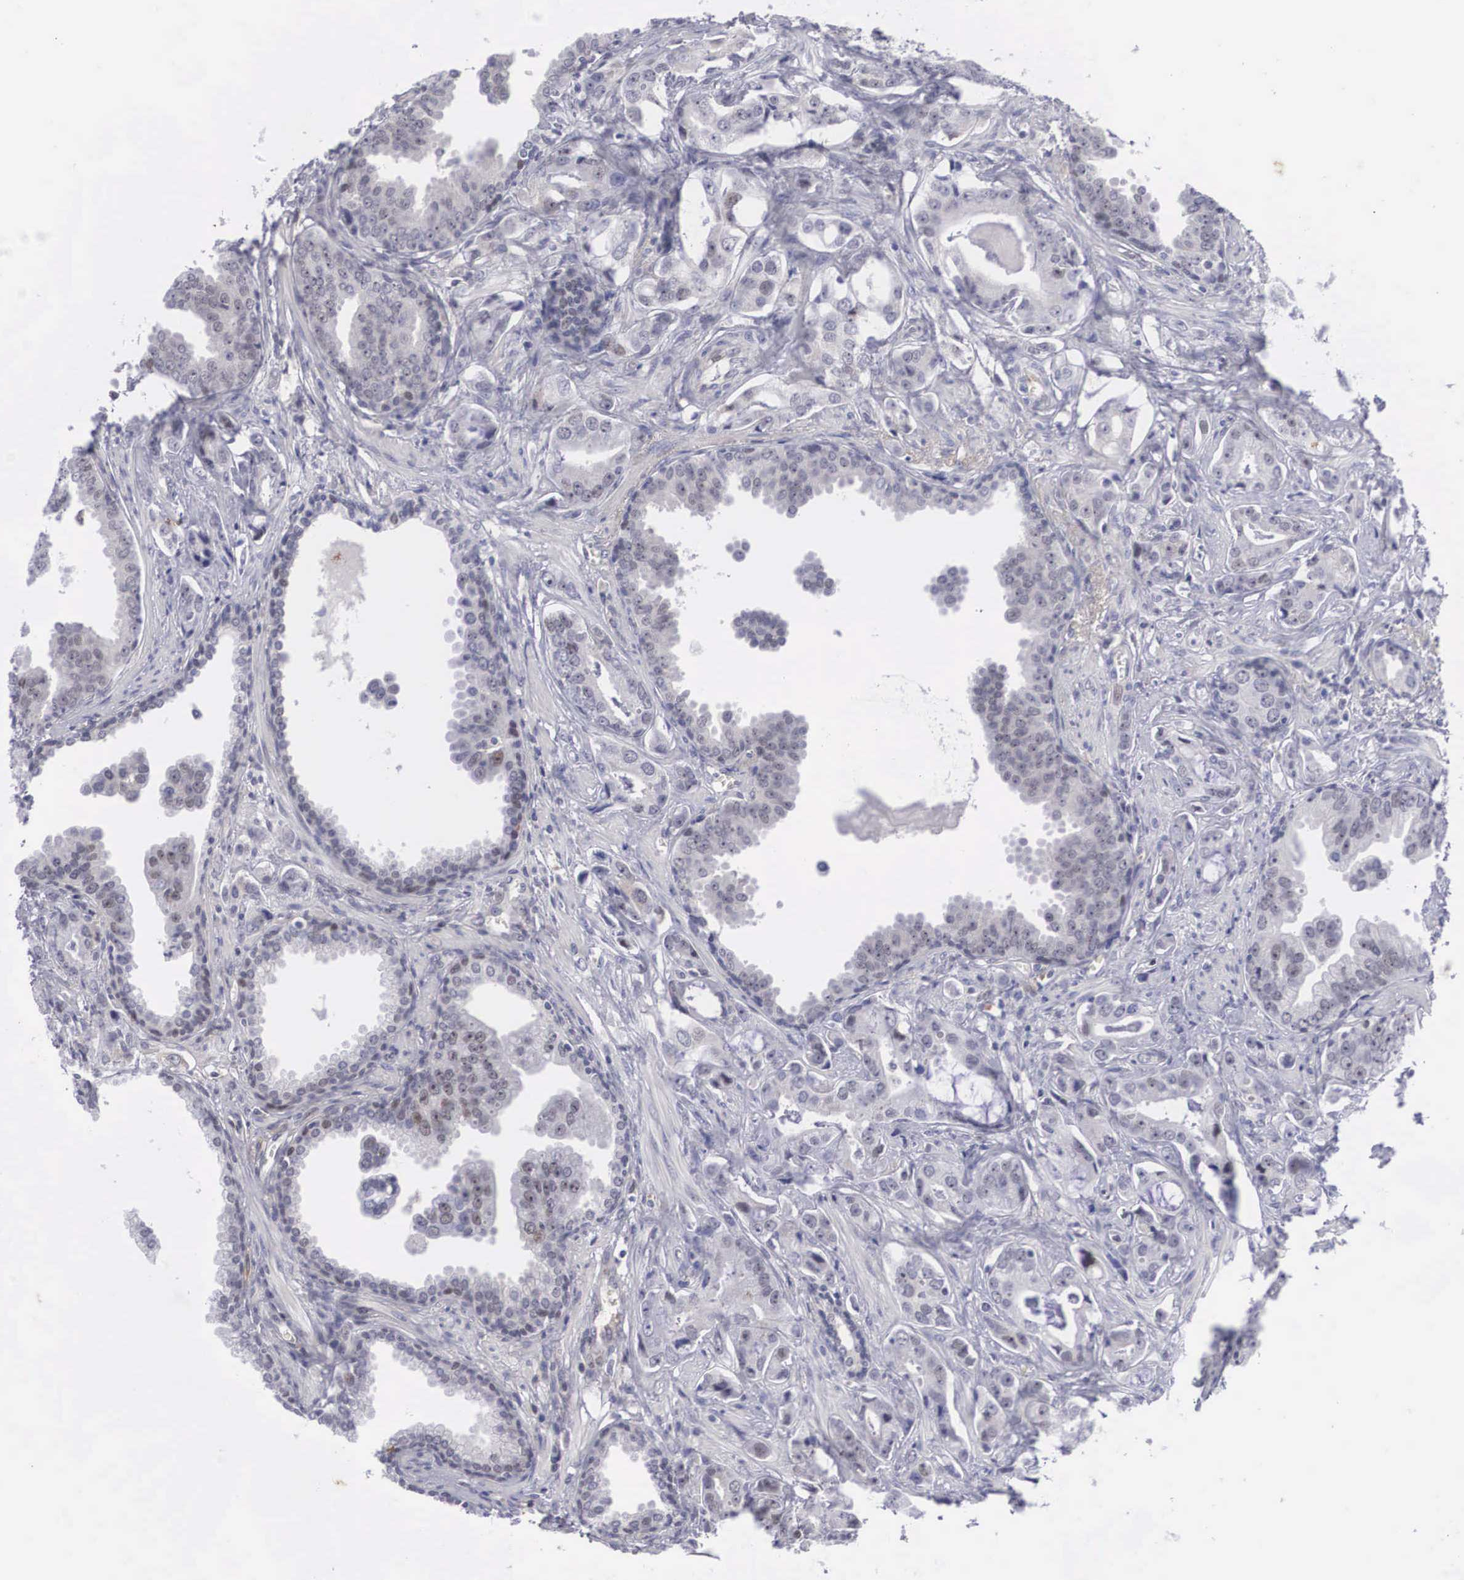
{"staining": {"intensity": "weak", "quantity": "<25%", "location": "nuclear"}, "tissue": "prostate cancer", "cell_type": "Tumor cells", "image_type": "cancer", "snomed": [{"axis": "morphology", "description": "Adenocarcinoma, Low grade"}, {"axis": "topography", "description": "Prostate"}], "caption": "Tumor cells show no significant protein staining in prostate cancer (adenocarcinoma (low-grade)).", "gene": "RBPJ", "patient": {"sex": "male", "age": 65}}